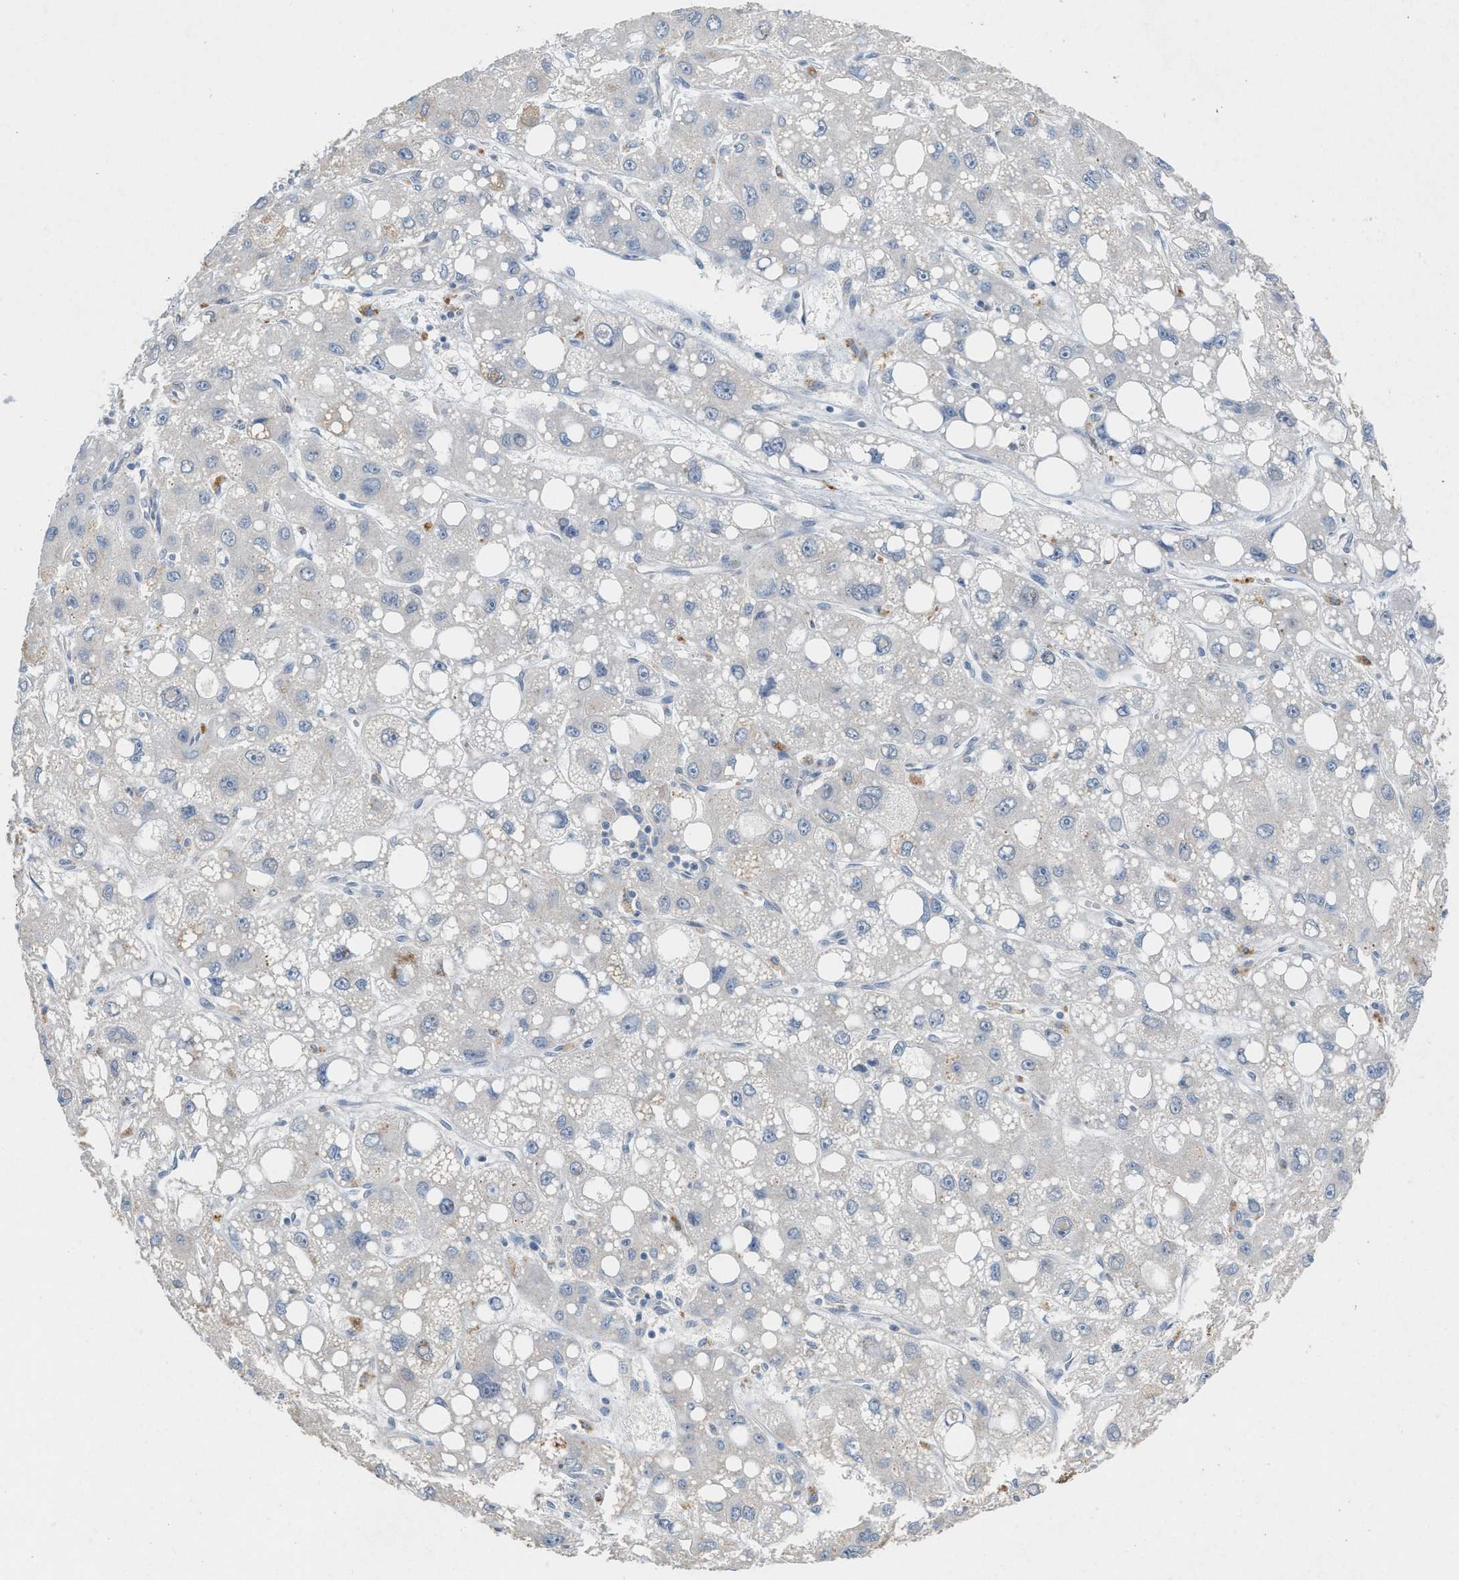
{"staining": {"intensity": "negative", "quantity": "none", "location": "none"}, "tissue": "liver cancer", "cell_type": "Tumor cells", "image_type": "cancer", "snomed": [{"axis": "morphology", "description": "Carcinoma, Hepatocellular, NOS"}, {"axis": "topography", "description": "Liver"}], "caption": "Immunohistochemistry (IHC) of hepatocellular carcinoma (liver) shows no positivity in tumor cells.", "gene": "SLC5A5", "patient": {"sex": "male", "age": 55}}